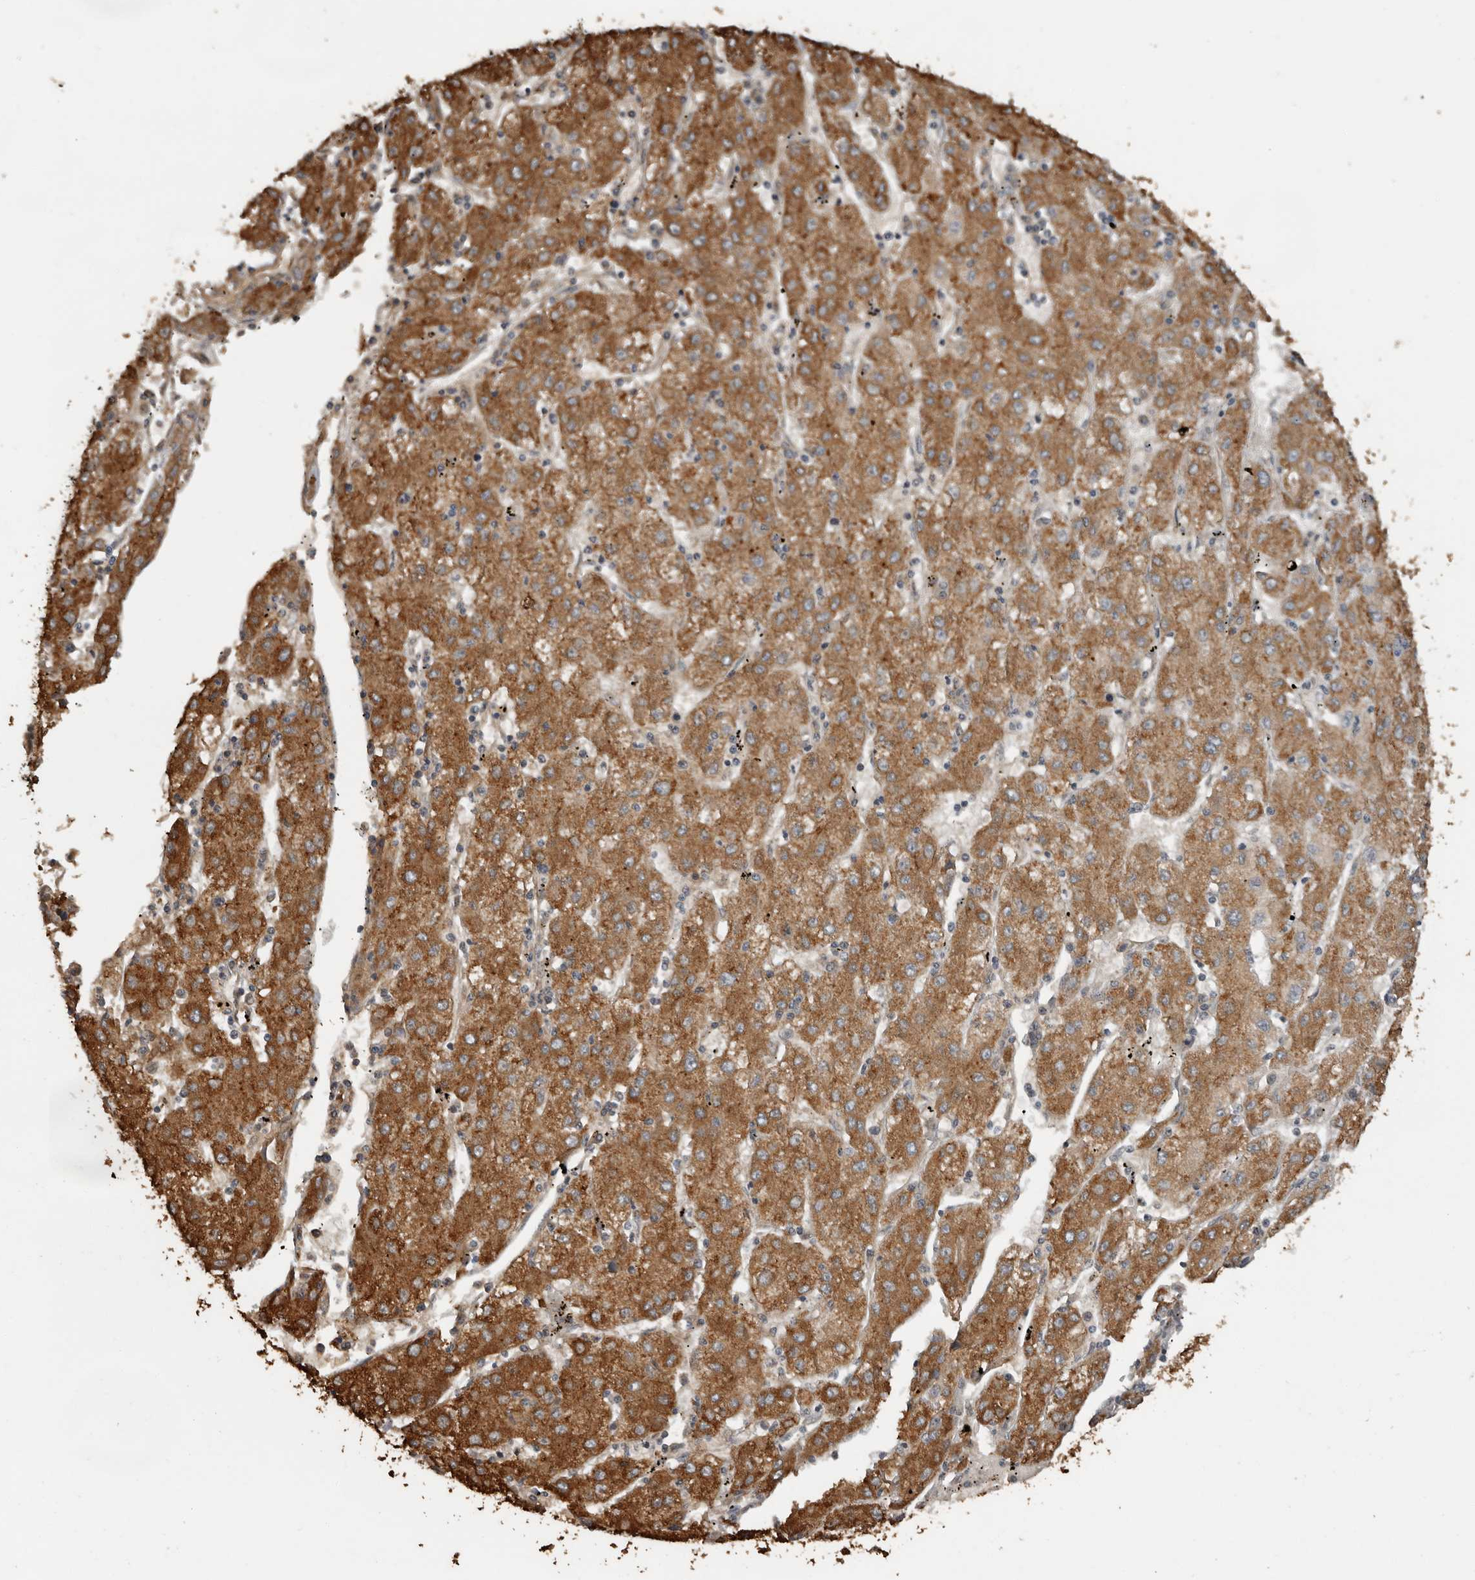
{"staining": {"intensity": "strong", "quantity": ">75%", "location": "cytoplasmic/membranous"}, "tissue": "liver cancer", "cell_type": "Tumor cells", "image_type": "cancer", "snomed": [{"axis": "morphology", "description": "Carcinoma, Hepatocellular, NOS"}, {"axis": "topography", "description": "Liver"}], "caption": "Protein staining displays strong cytoplasmic/membranous expression in approximately >75% of tumor cells in hepatocellular carcinoma (liver).", "gene": "CEP350", "patient": {"sex": "male", "age": 72}}